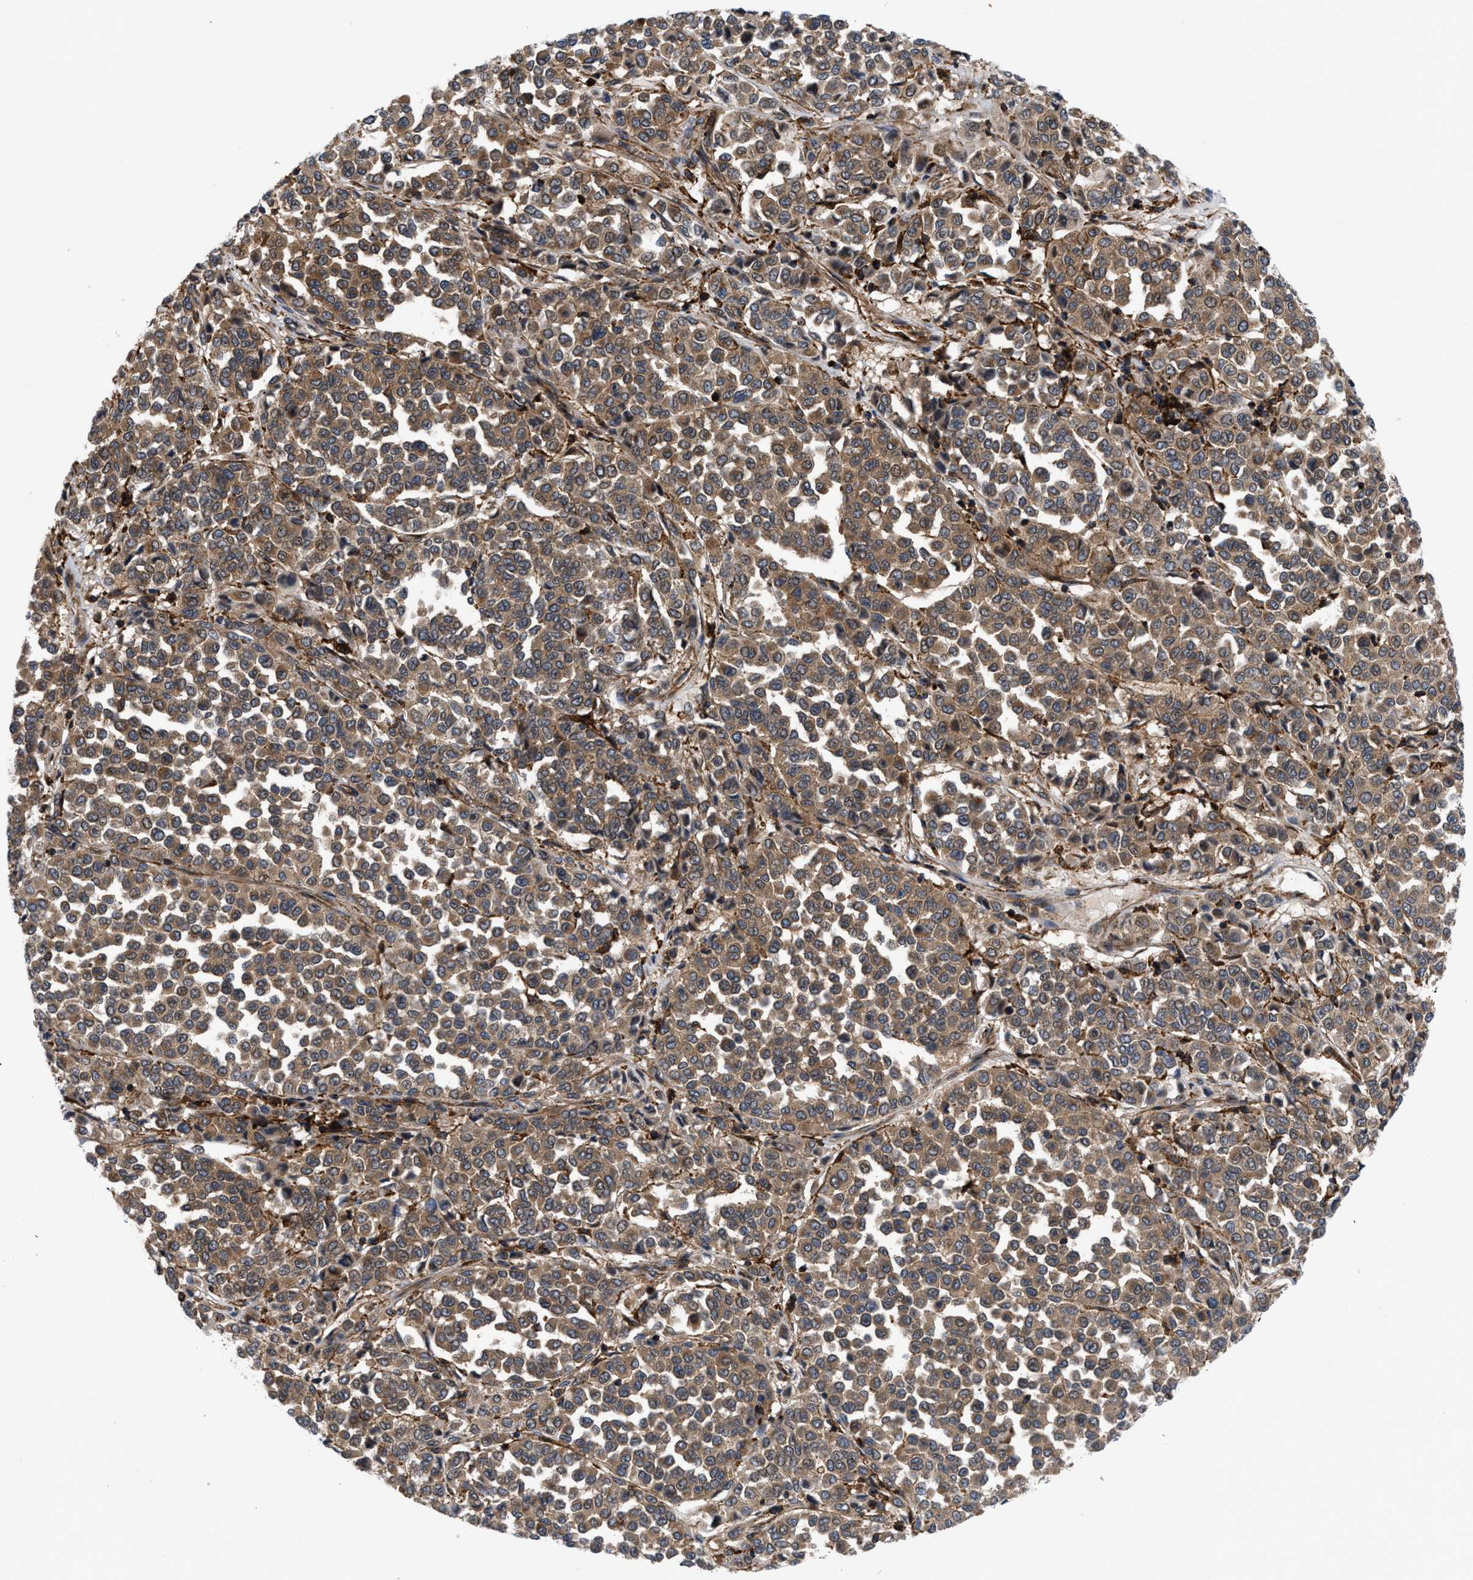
{"staining": {"intensity": "moderate", "quantity": ">75%", "location": "cytoplasmic/membranous"}, "tissue": "melanoma", "cell_type": "Tumor cells", "image_type": "cancer", "snomed": [{"axis": "morphology", "description": "Malignant melanoma, Metastatic site"}, {"axis": "topography", "description": "Pancreas"}], "caption": "Malignant melanoma (metastatic site) was stained to show a protein in brown. There is medium levels of moderate cytoplasmic/membranous expression in approximately >75% of tumor cells.", "gene": "SPAST", "patient": {"sex": "female", "age": 30}}